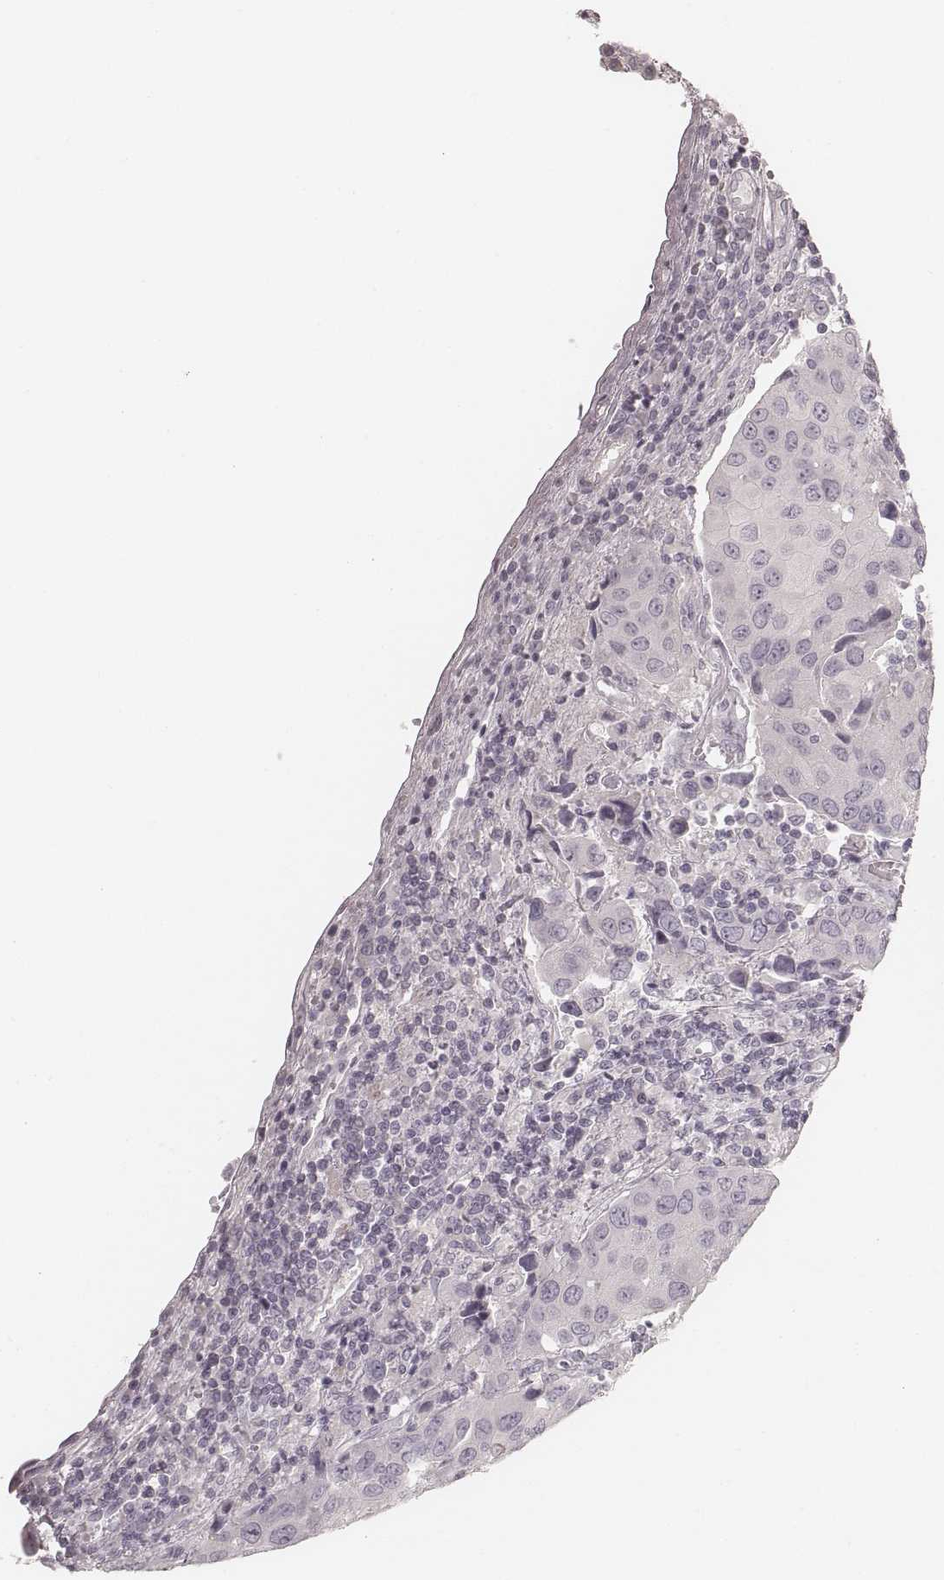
{"staining": {"intensity": "negative", "quantity": "none", "location": "none"}, "tissue": "urothelial cancer", "cell_type": "Tumor cells", "image_type": "cancer", "snomed": [{"axis": "morphology", "description": "Urothelial carcinoma, High grade"}, {"axis": "topography", "description": "Urinary bladder"}], "caption": "High-grade urothelial carcinoma was stained to show a protein in brown. There is no significant staining in tumor cells.", "gene": "SPATA24", "patient": {"sex": "female", "age": 85}}